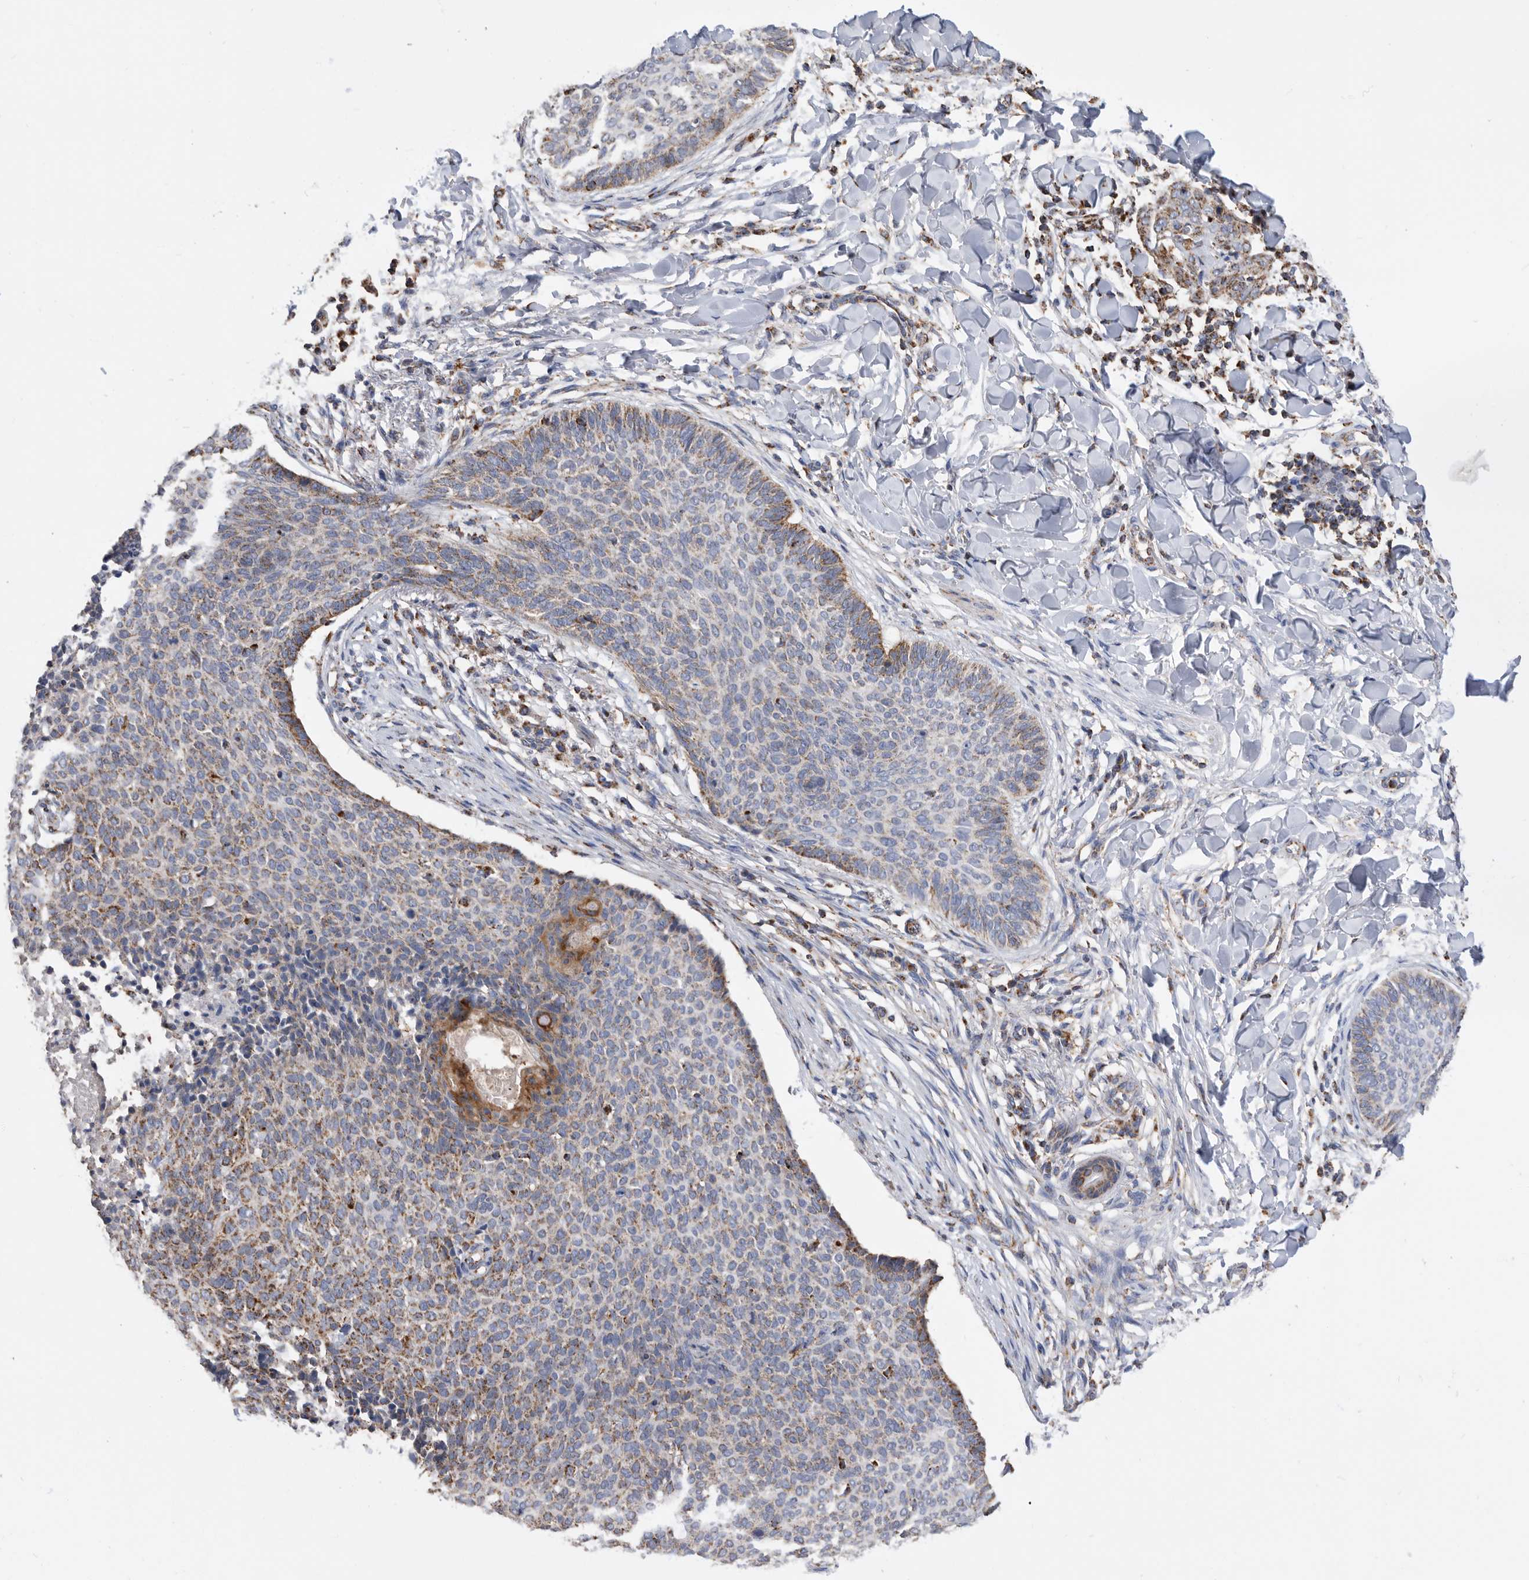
{"staining": {"intensity": "moderate", "quantity": "25%-75%", "location": "cytoplasmic/membranous"}, "tissue": "skin cancer", "cell_type": "Tumor cells", "image_type": "cancer", "snomed": [{"axis": "morphology", "description": "Normal tissue, NOS"}, {"axis": "morphology", "description": "Basal cell carcinoma"}, {"axis": "topography", "description": "Skin"}], "caption": "Tumor cells display medium levels of moderate cytoplasmic/membranous staining in about 25%-75% of cells in human skin cancer (basal cell carcinoma). (brown staining indicates protein expression, while blue staining denotes nuclei).", "gene": "WFDC1", "patient": {"sex": "male", "age": 50}}